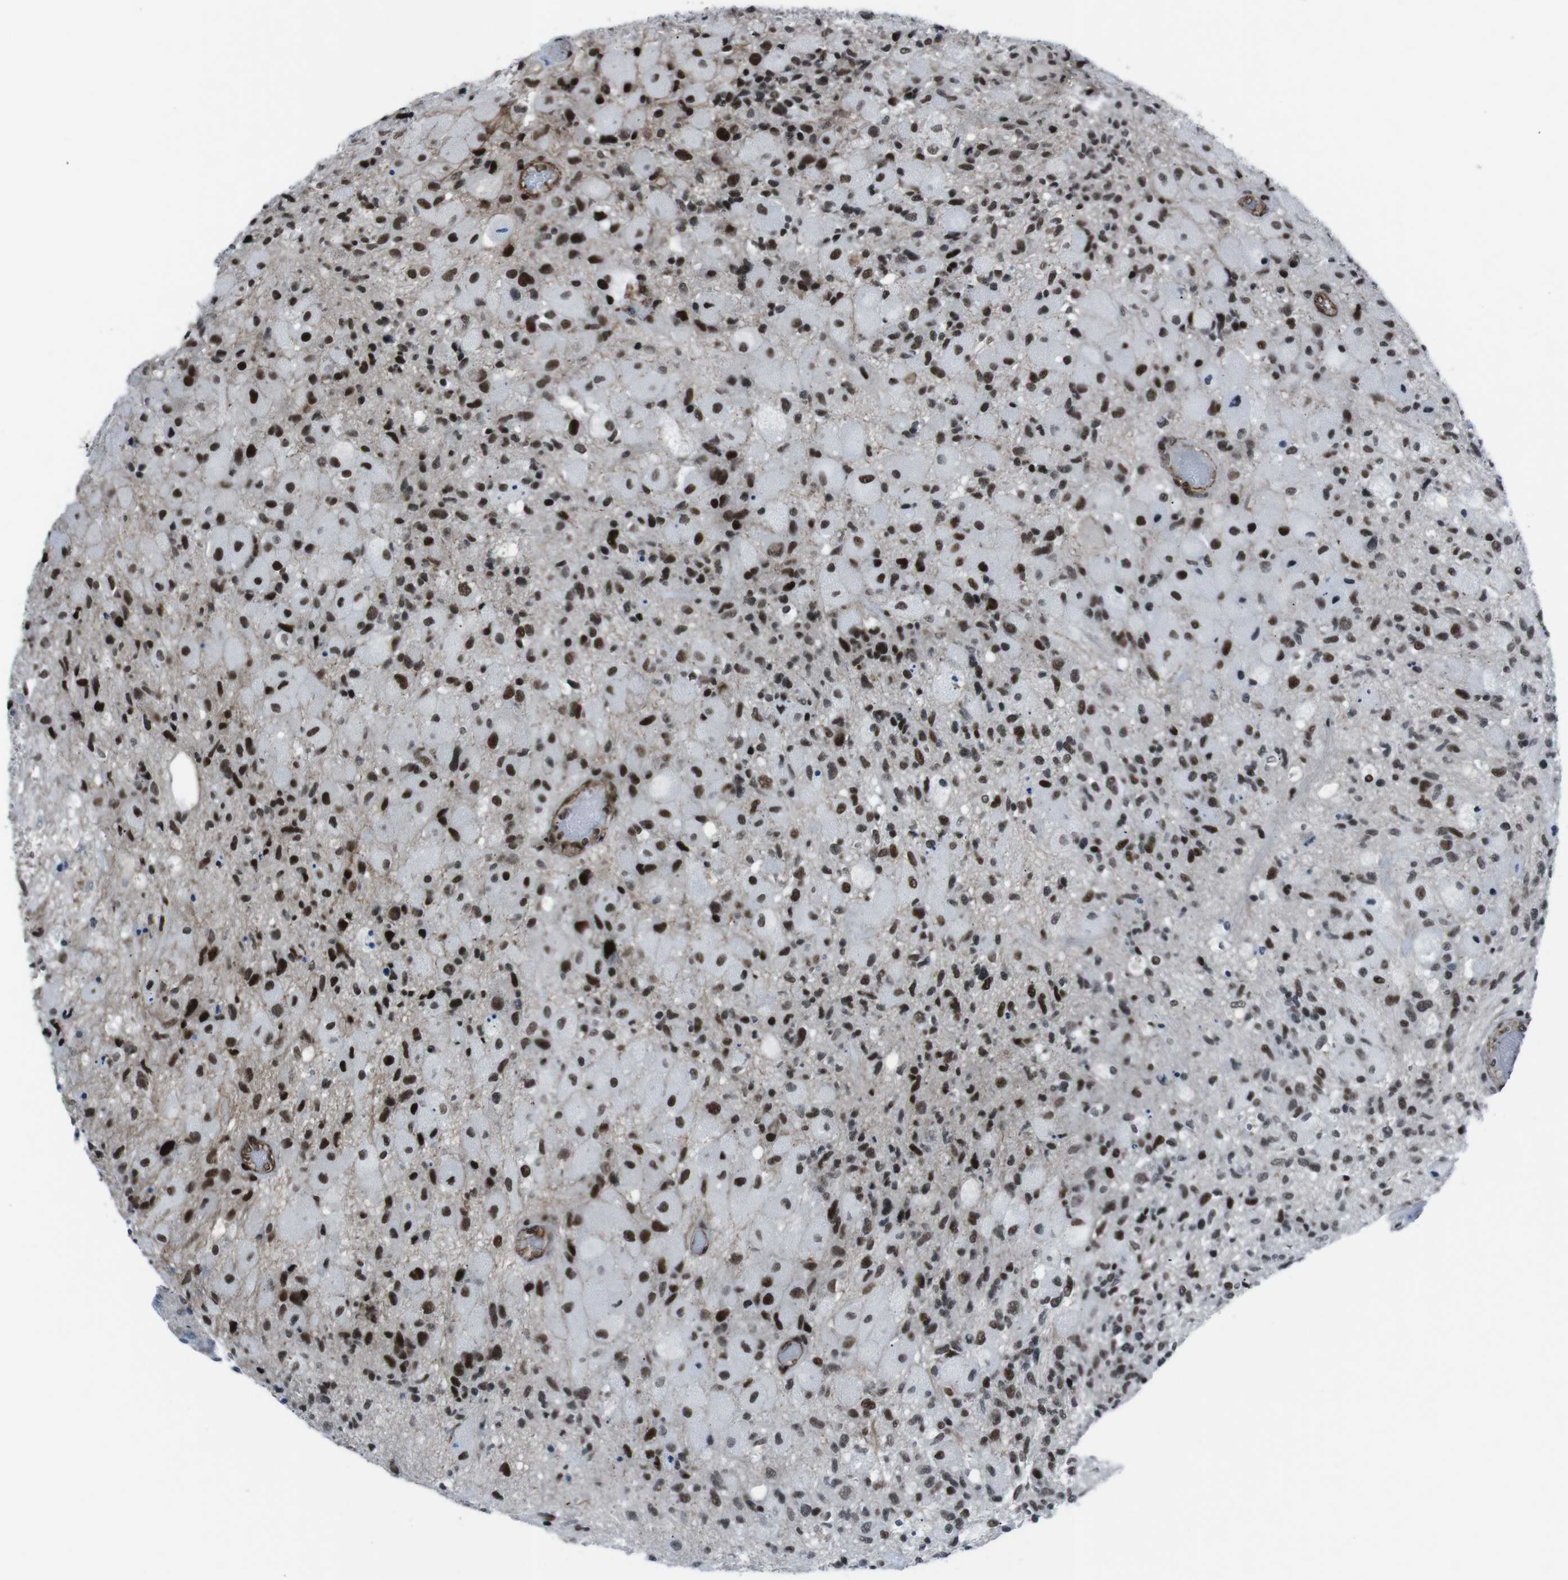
{"staining": {"intensity": "strong", "quantity": ">75%", "location": "nuclear"}, "tissue": "glioma", "cell_type": "Tumor cells", "image_type": "cancer", "snomed": [{"axis": "morphology", "description": "Normal tissue, NOS"}, {"axis": "morphology", "description": "Glioma, malignant, High grade"}, {"axis": "topography", "description": "Cerebral cortex"}], "caption": "This micrograph reveals immunohistochemistry (IHC) staining of human glioma, with high strong nuclear expression in approximately >75% of tumor cells.", "gene": "HNRNPU", "patient": {"sex": "male", "age": 77}}